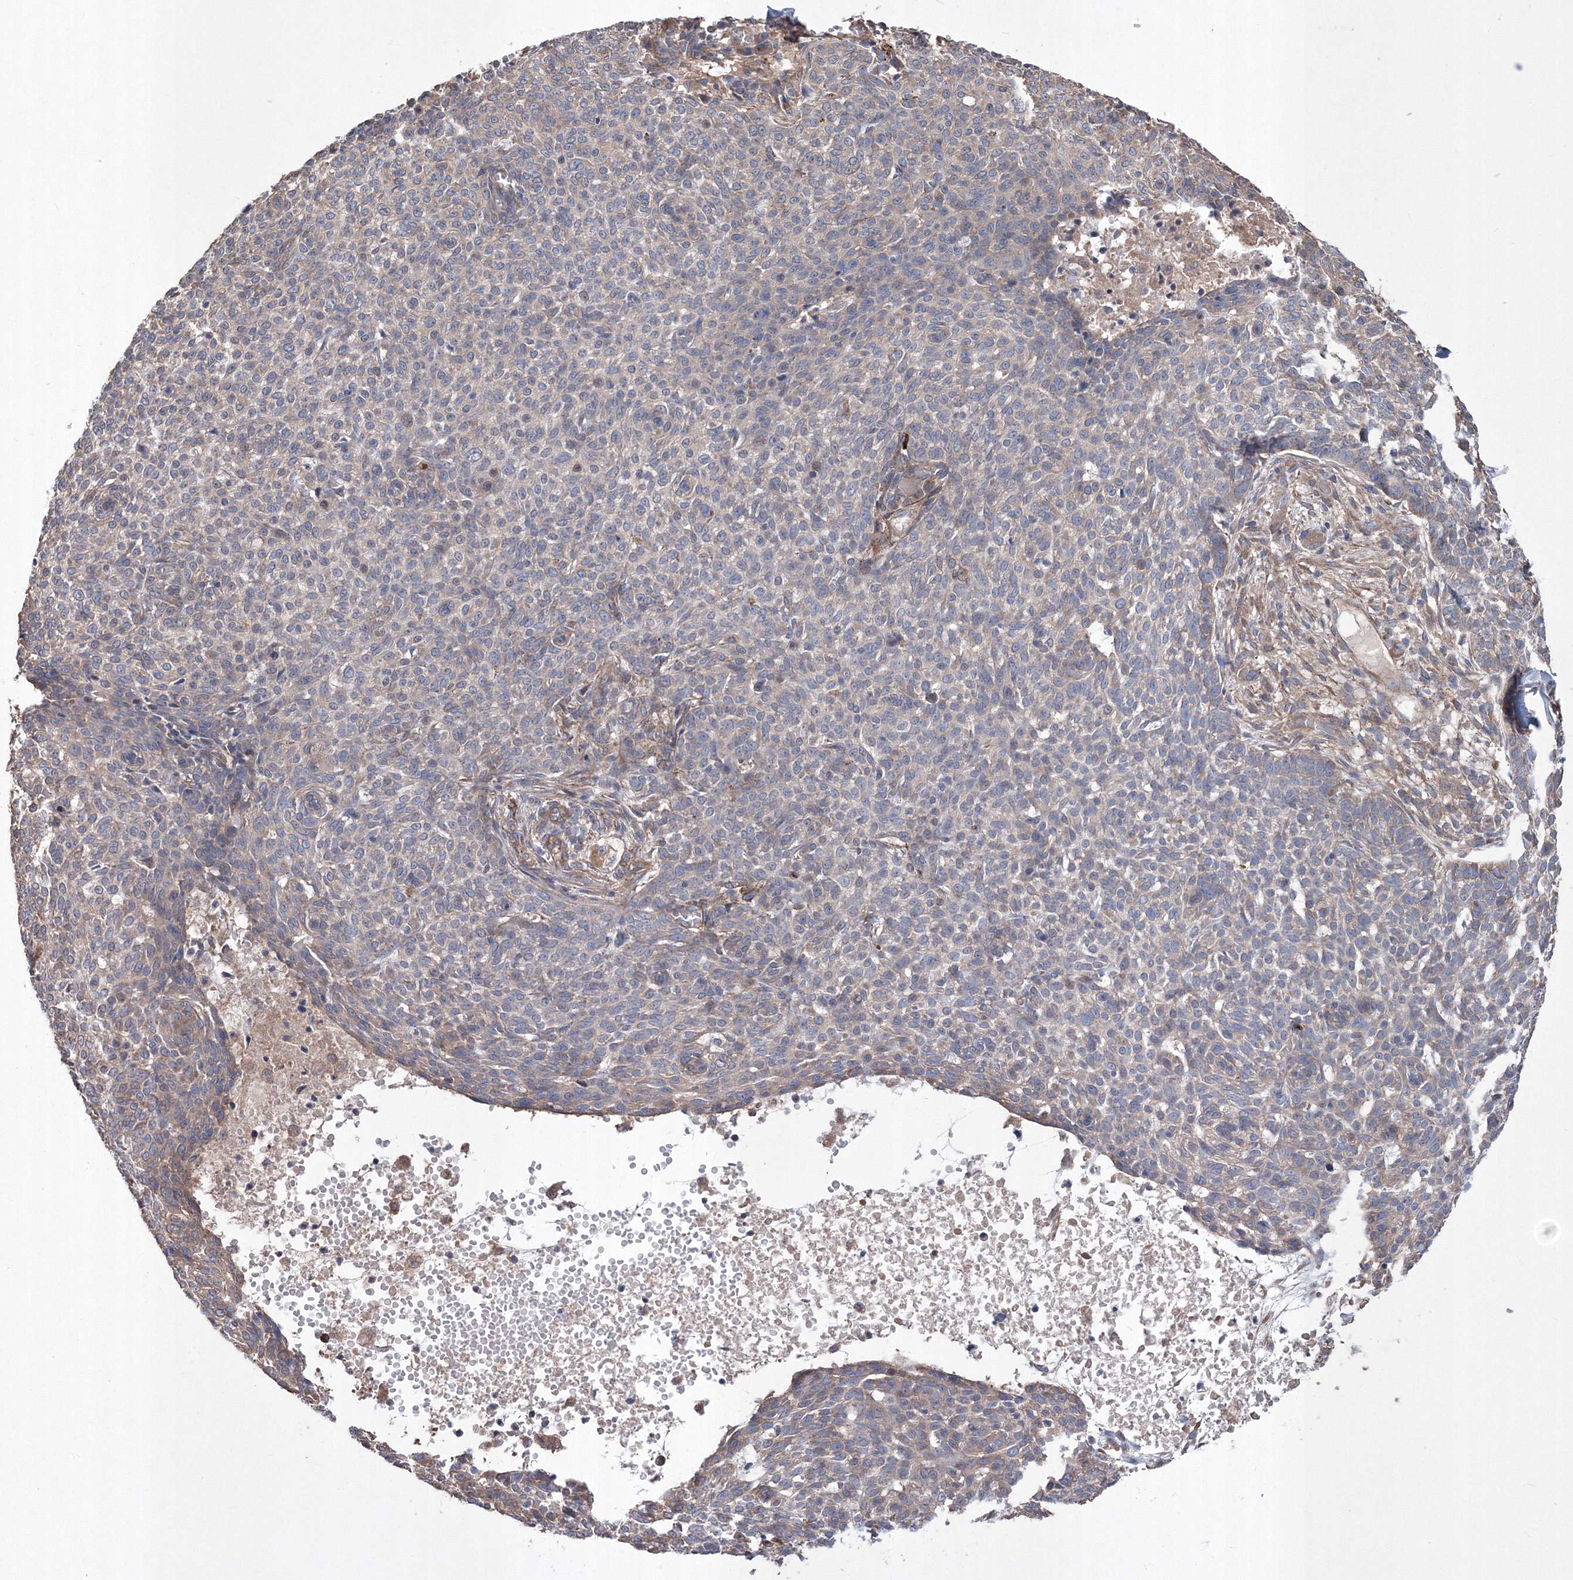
{"staining": {"intensity": "weak", "quantity": "<25%", "location": "cytoplasmic/membranous"}, "tissue": "skin cancer", "cell_type": "Tumor cells", "image_type": "cancer", "snomed": [{"axis": "morphology", "description": "Basal cell carcinoma"}, {"axis": "topography", "description": "Skin"}], "caption": "Immunohistochemistry of human basal cell carcinoma (skin) reveals no expression in tumor cells. Brightfield microscopy of immunohistochemistry stained with DAB (3,3'-diaminobenzidine) (brown) and hematoxylin (blue), captured at high magnification.", "gene": "MTRF1L", "patient": {"sex": "male", "age": 85}}